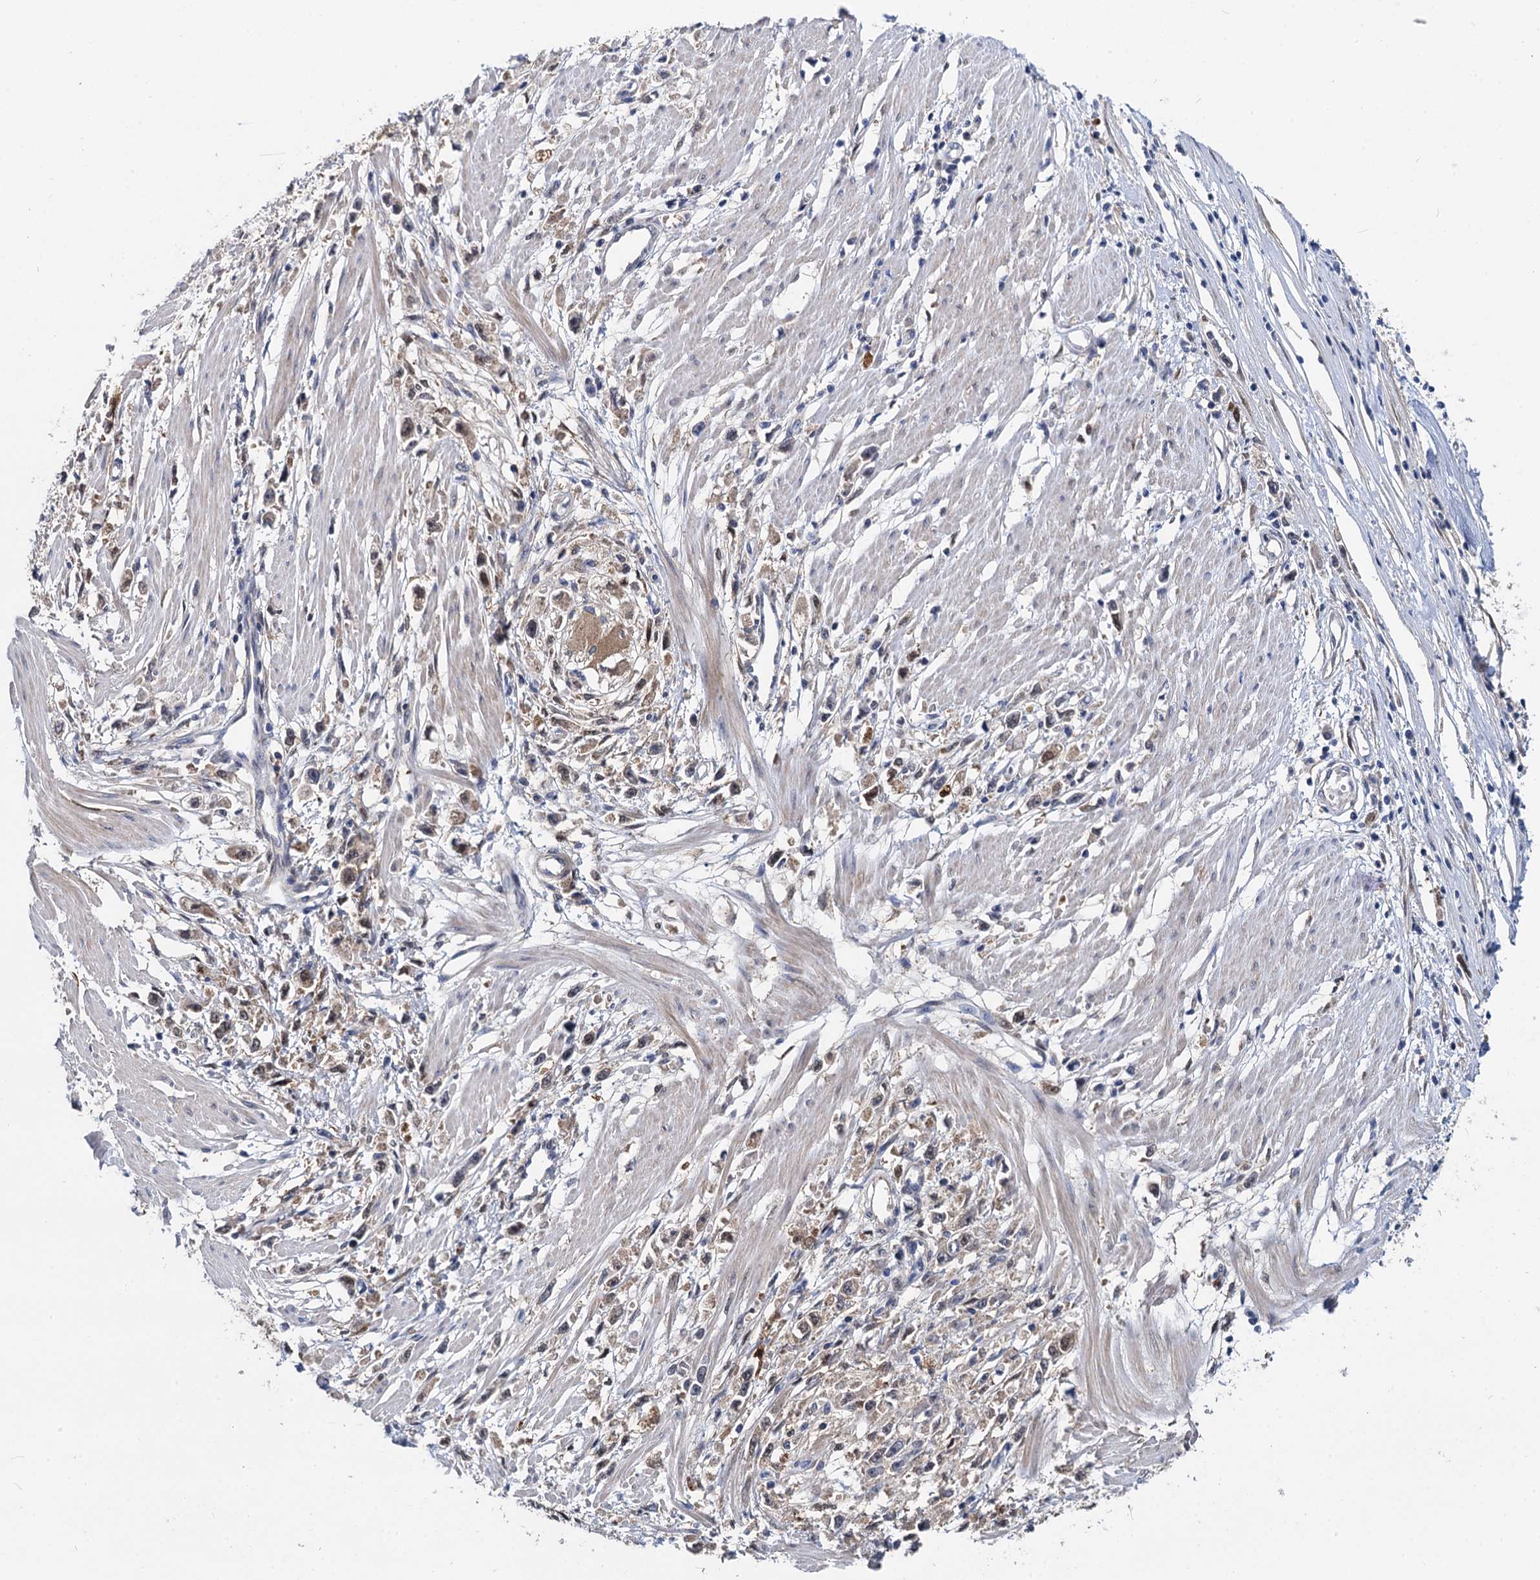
{"staining": {"intensity": "weak", "quantity": "25%-75%", "location": "cytoplasmic/membranous"}, "tissue": "stomach cancer", "cell_type": "Tumor cells", "image_type": "cancer", "snomed": [{"axis": "morphology", "description": "Adenocarcinoma, NOS"}, {"axis": "topography", "description": "Stomach"}], "caption": "An immunohistochemistry (IHC) image of neoplastic tissue is shown. Protein staining in brown highlights weak cytoplasmic/membranous positivity in stomach cancer (adenocarcinoma) within tumor cells. (IHC, brightfield microscopy, high magnification).", "gene": "GSTM3", "patient": {"sex": "female", "age": 59}}